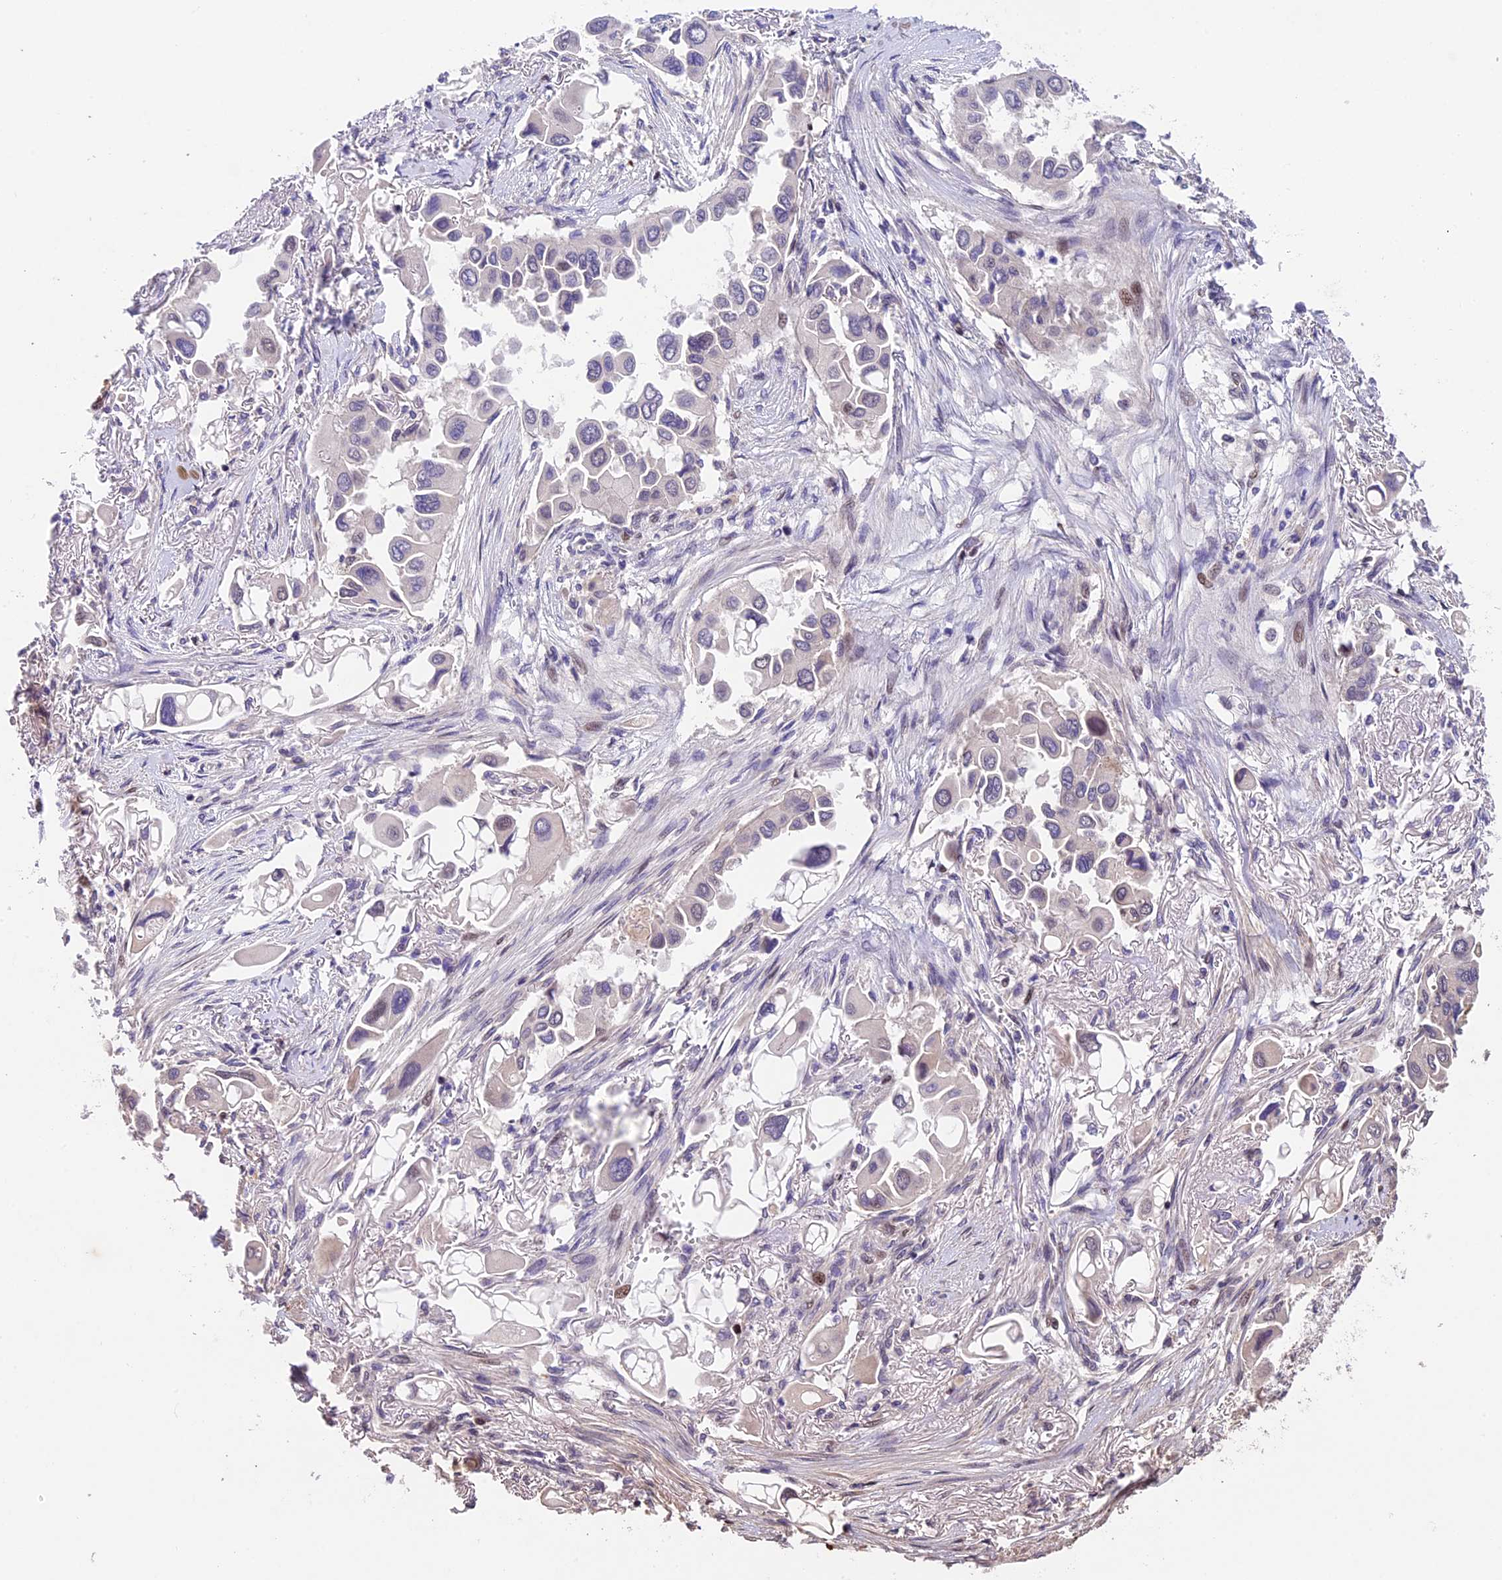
{"staining": {"intensity": "negative", "quantity": "none", "location": "none"}, "tissue": "lung cancer", "cell_type": "Tumor cells", "image_type": "cancer", "snomed": [{"axis": "morphology", "description": "Adenocarcinoma, NOS"}, {"axis": "topography", "description": "Lung"}], "caption": "A micrograph of lung adenocarcinoma stained for a protein displays no brown staining in tumor cells.", "gene": "CCSER1", "patient": {"sex": "female", "age": 76}}